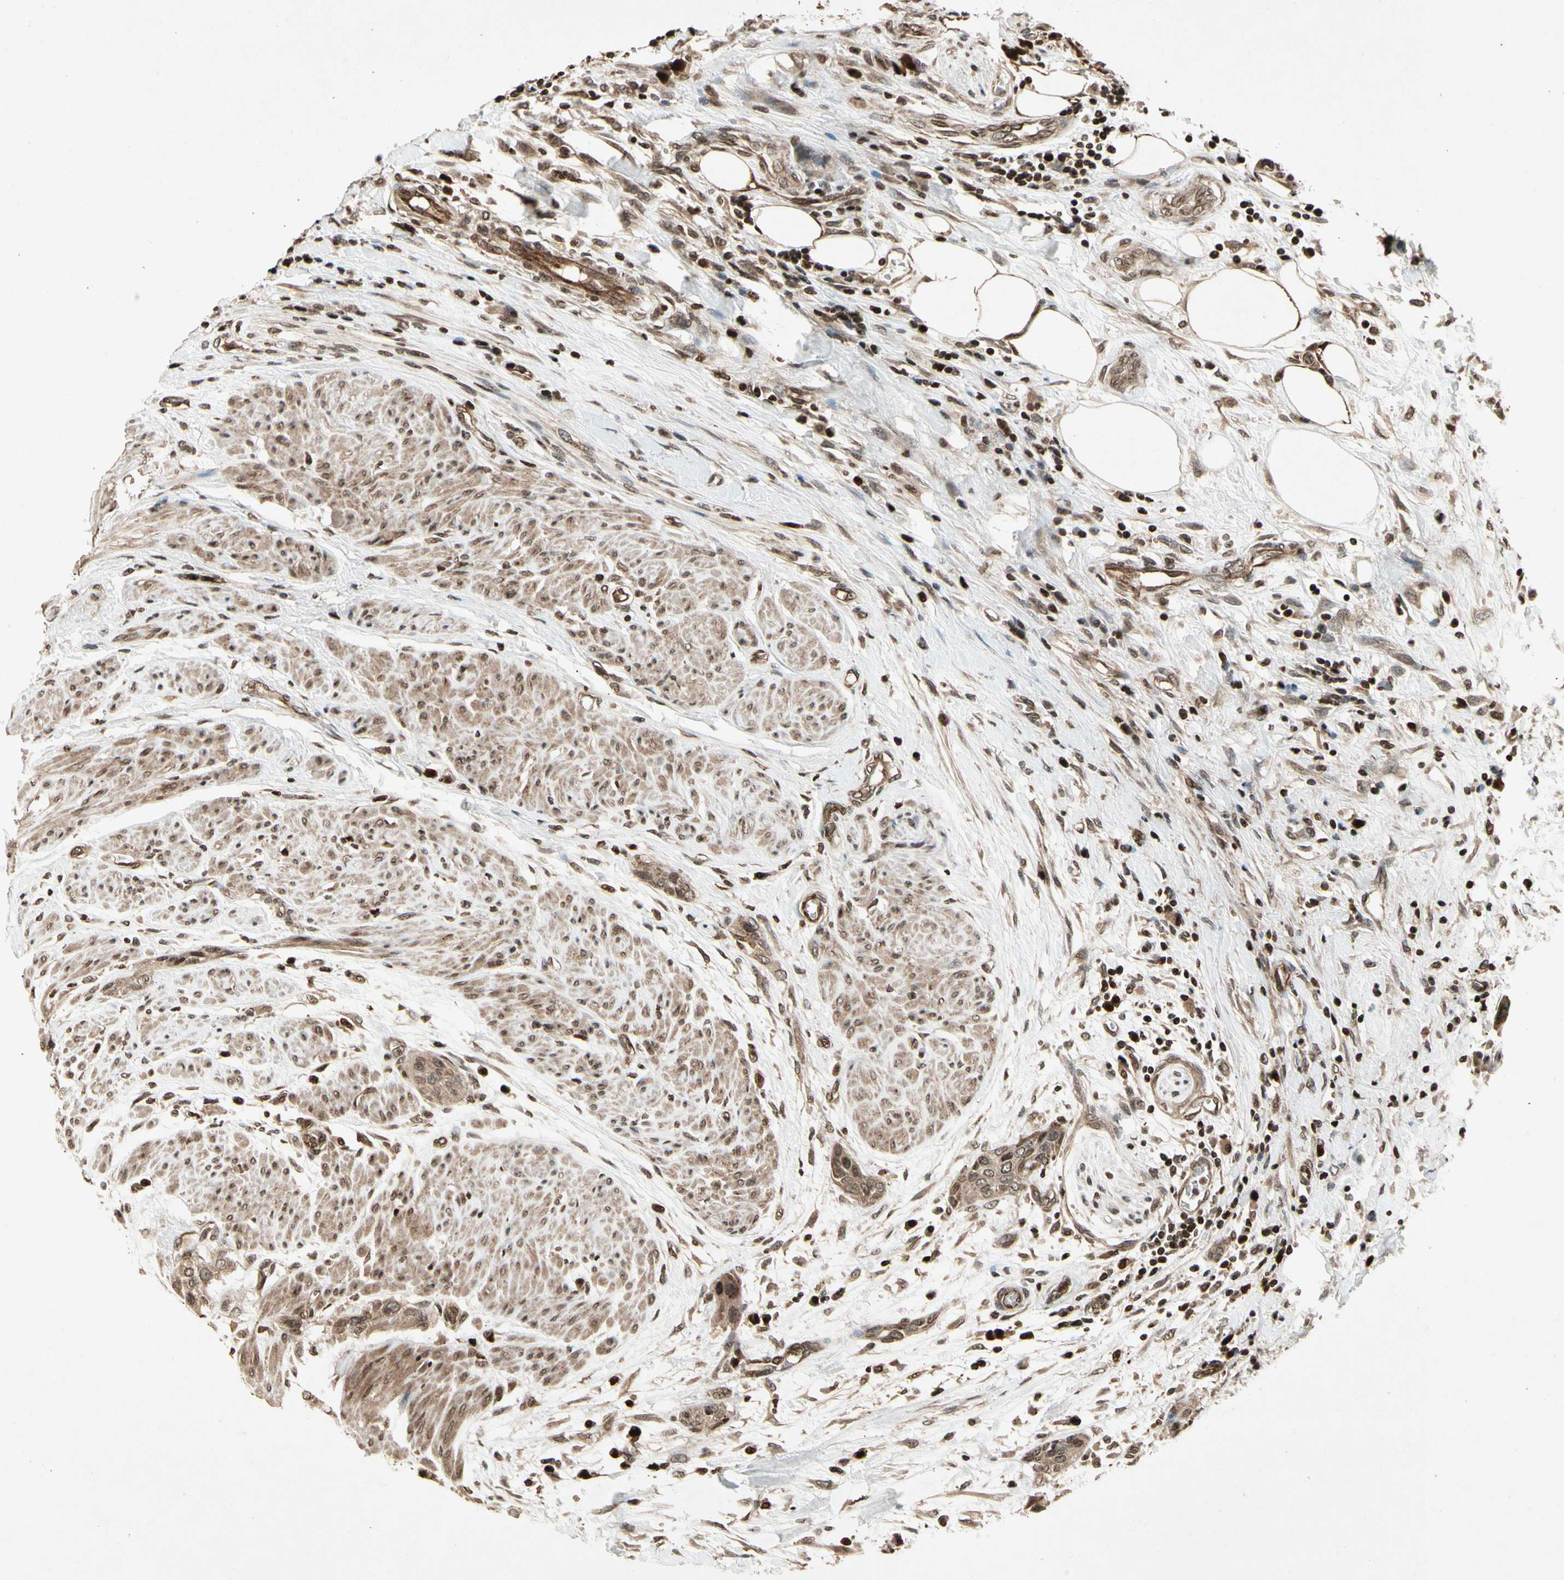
{"staining": {"intensity": "moderate", "quantity": ">75%", "location": "cytoplasmic/membranous"}, "tissue": "urothelial cancer", "cell_type": "Tumor cells", "image_type": "cancer", "snomed": [{"axis": "morphology", "description": "Urothelial carcinoma, High grade"}, {"axis": "topography", "description": "Urinary bladder"}], "caption": "Immunohistochemical staining of human urothelial cancer demonstrates medium levels of moderate cytoplasmic/membranous expression in about >75% of tumor cells.", "gene": "GLRX", "patient": {"sex": "male", "age": 35}}